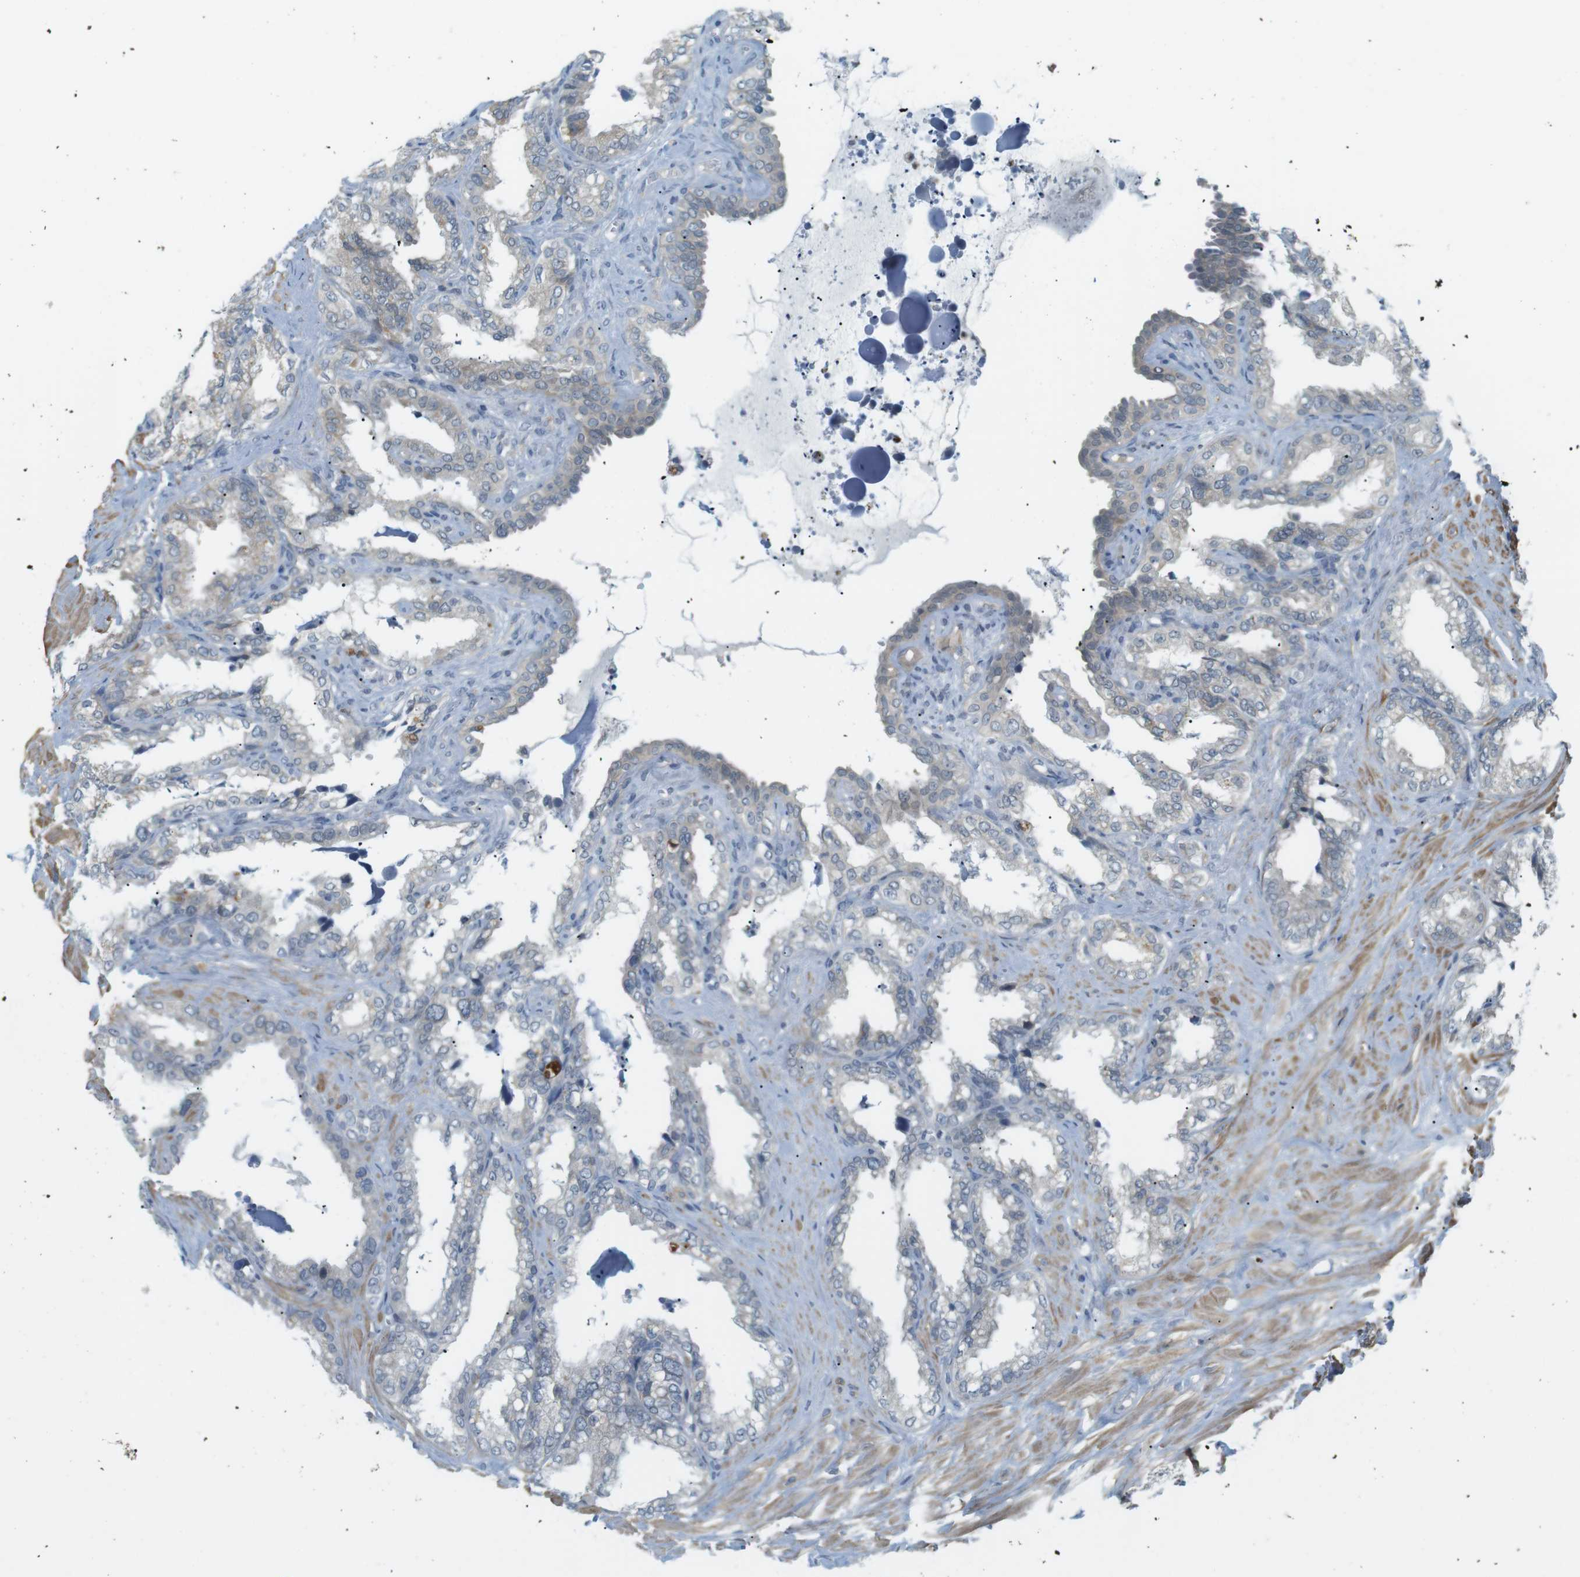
{"staining": {"intensity": "negative", "quantity": "none", "location": "none"}, "tissue": "seminal vesicle", "cell_type": "Glandular cells", "image_type": "normal", "snomed": [{"axis": "morphology", "description": "Normal tissue, NOS"}, {"axis": "topography", "description": "Seminal veicle"}], "caption": "IHC of normal human seminal vesicle displays no positivity in glandular cells.", "gene": "RTN3", "patient": {"sex": "male", "age": 64}}